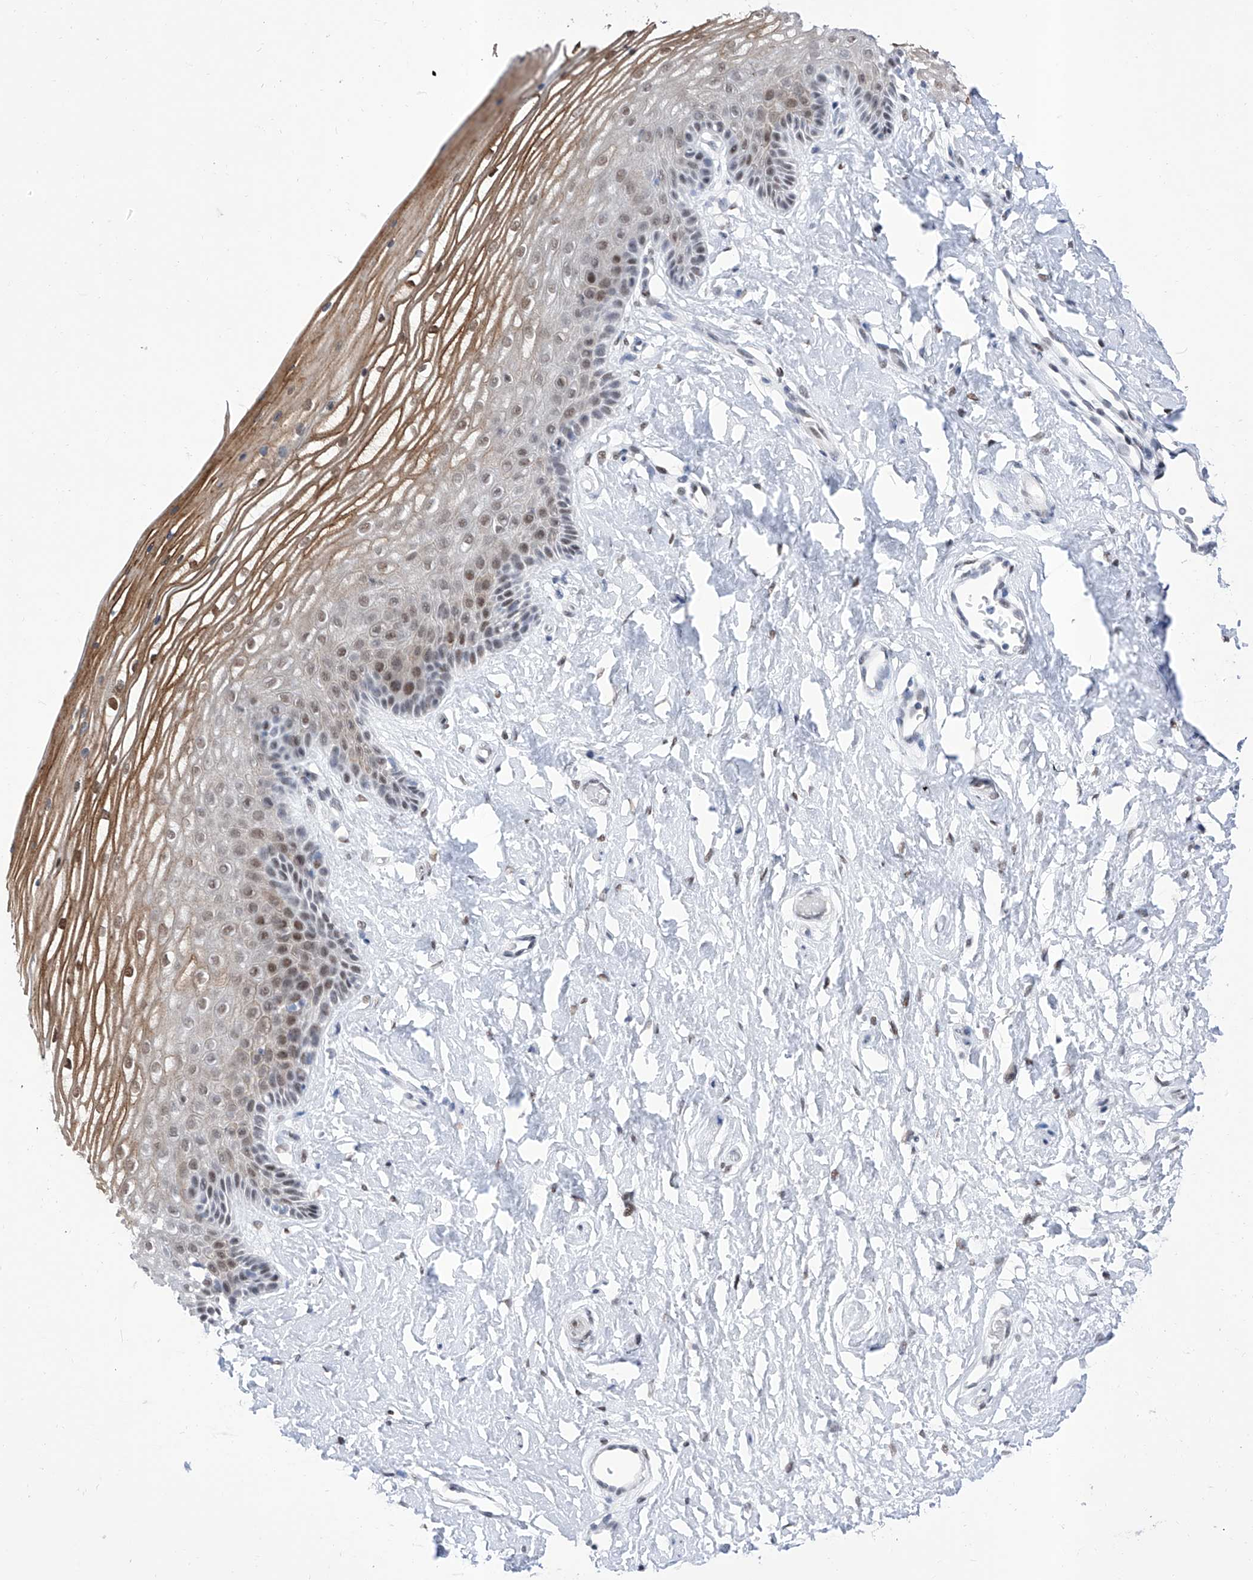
{"staining": {"intensity": "moderate", "quantity": ">75%", "location": "cytoplasmic/membranous,nuclear"}, "tissue": "vagina", "cell_type": "Squamous epithelial cells", "image_type": "normal", "snomed": [{"axis": "morphology", "description": "Normal tissue, NOS"}, {"axis": "topography", "description": "Vagina"}, {"axis": "topography", "description": "Cervix"}], "caption": "Squamous epithelial cells reveal medium levels of moderate cytoplasmic/membranous,nuclear positivity in approximately >75% of cells in normal vagina. (brown staining indicates protein expression, while blue staining denotes nuclei).", "gene": "ATN1", "patient": {"sex": "female", "age": 40}}